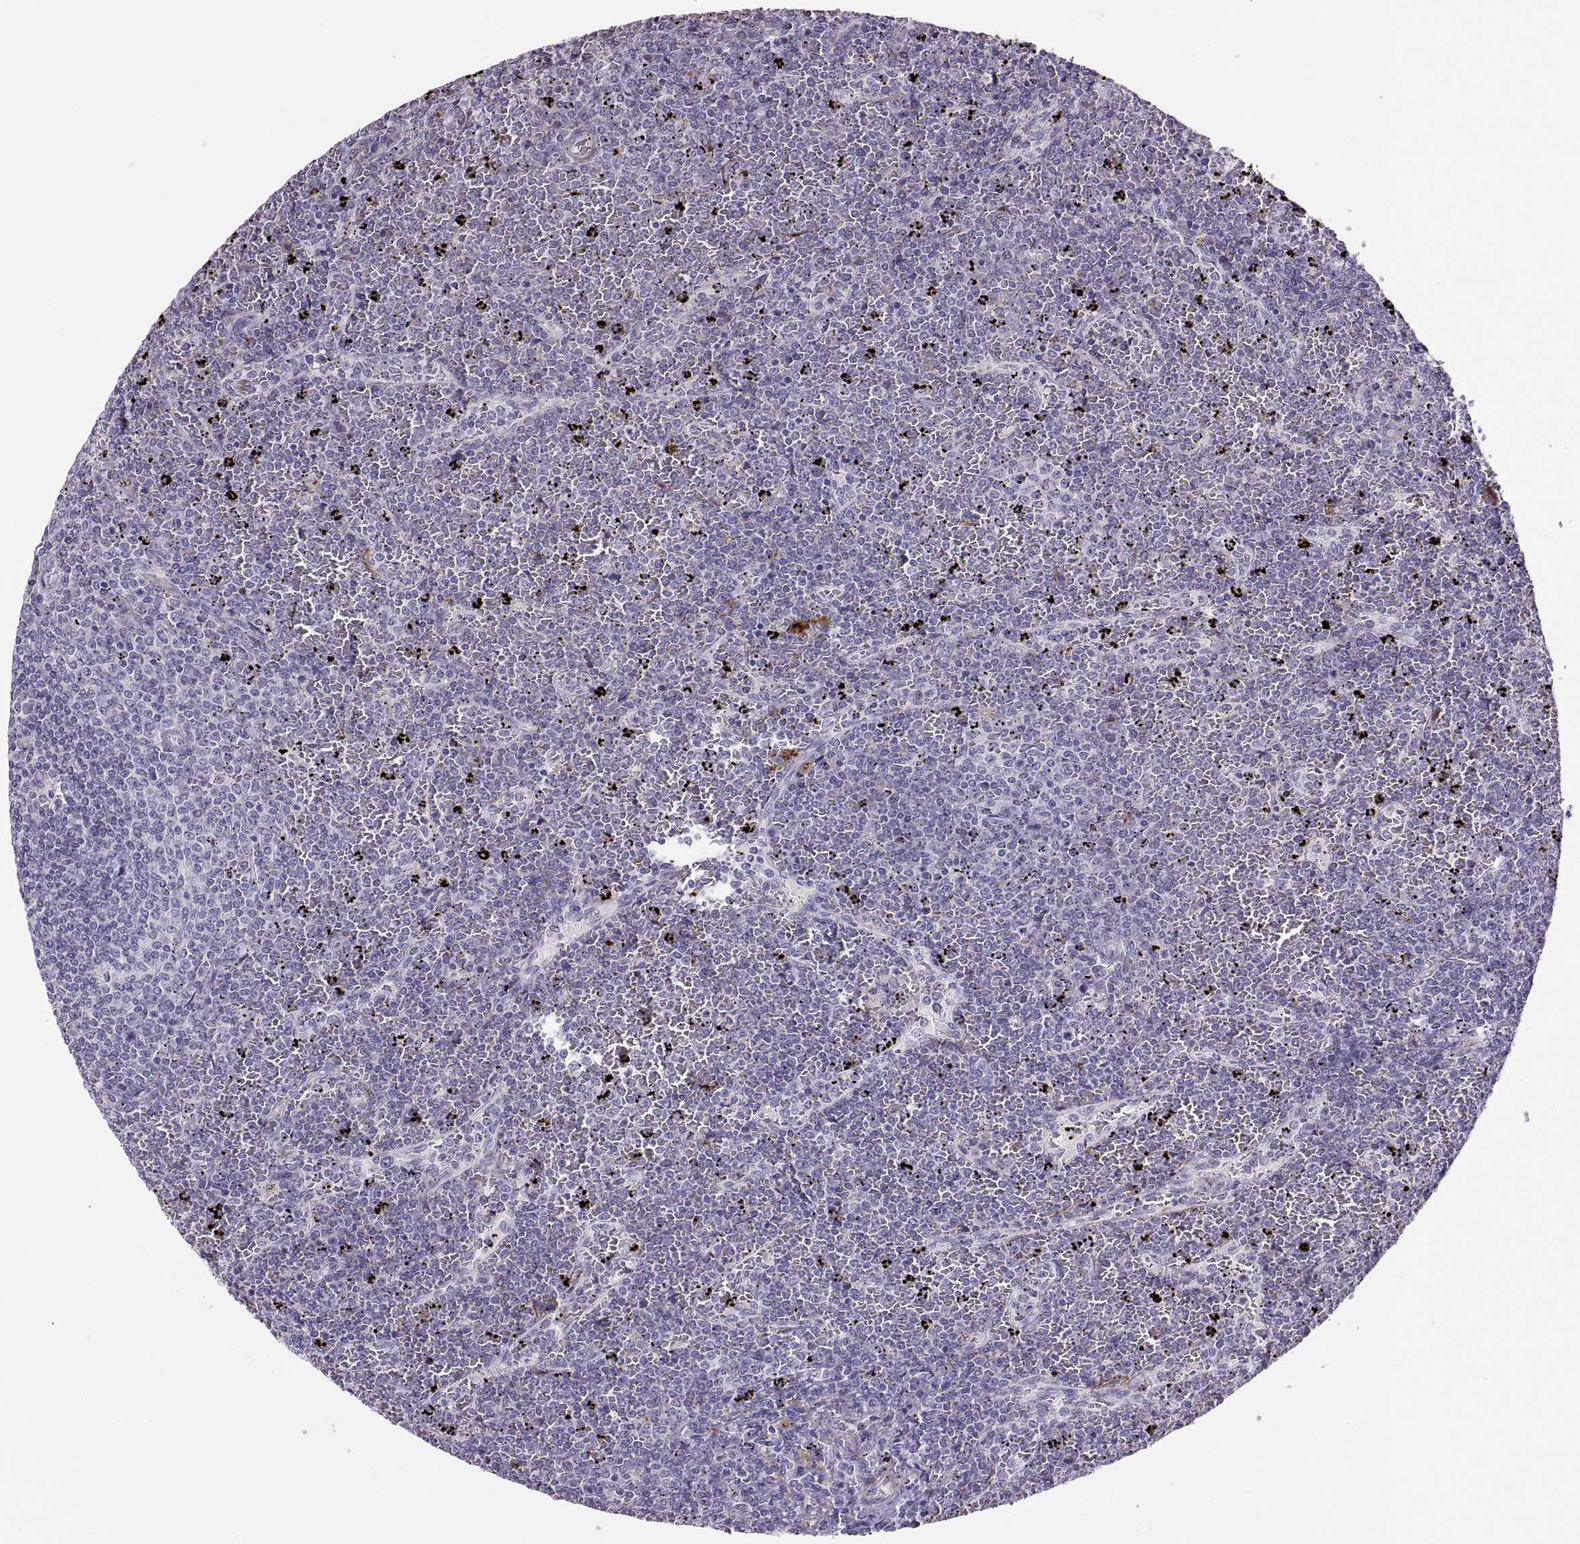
{"staining": {"intensity": "negative", "quantity": "none", "location": "none"}, "tissue": "lymphoma", "cell_type": "Tumor cells", "image_type": "cancer", "snomed": [{"axis": "morphology", "description": "Malignant lymphoma, non-Hodgkin's type, Low grade"}, {"axis": "topography", "description": "Spleen"}], "caption": "High magnification brightfield microscopy of low-grade malignant lymphoma, non-Hodgkin's type stained with DAB (brown) and counterstained with hematoxylin (blue): tumor cells show no significant staining.", "gene": "CHCT1", "patient": {"sex": "female", "age": 77}}